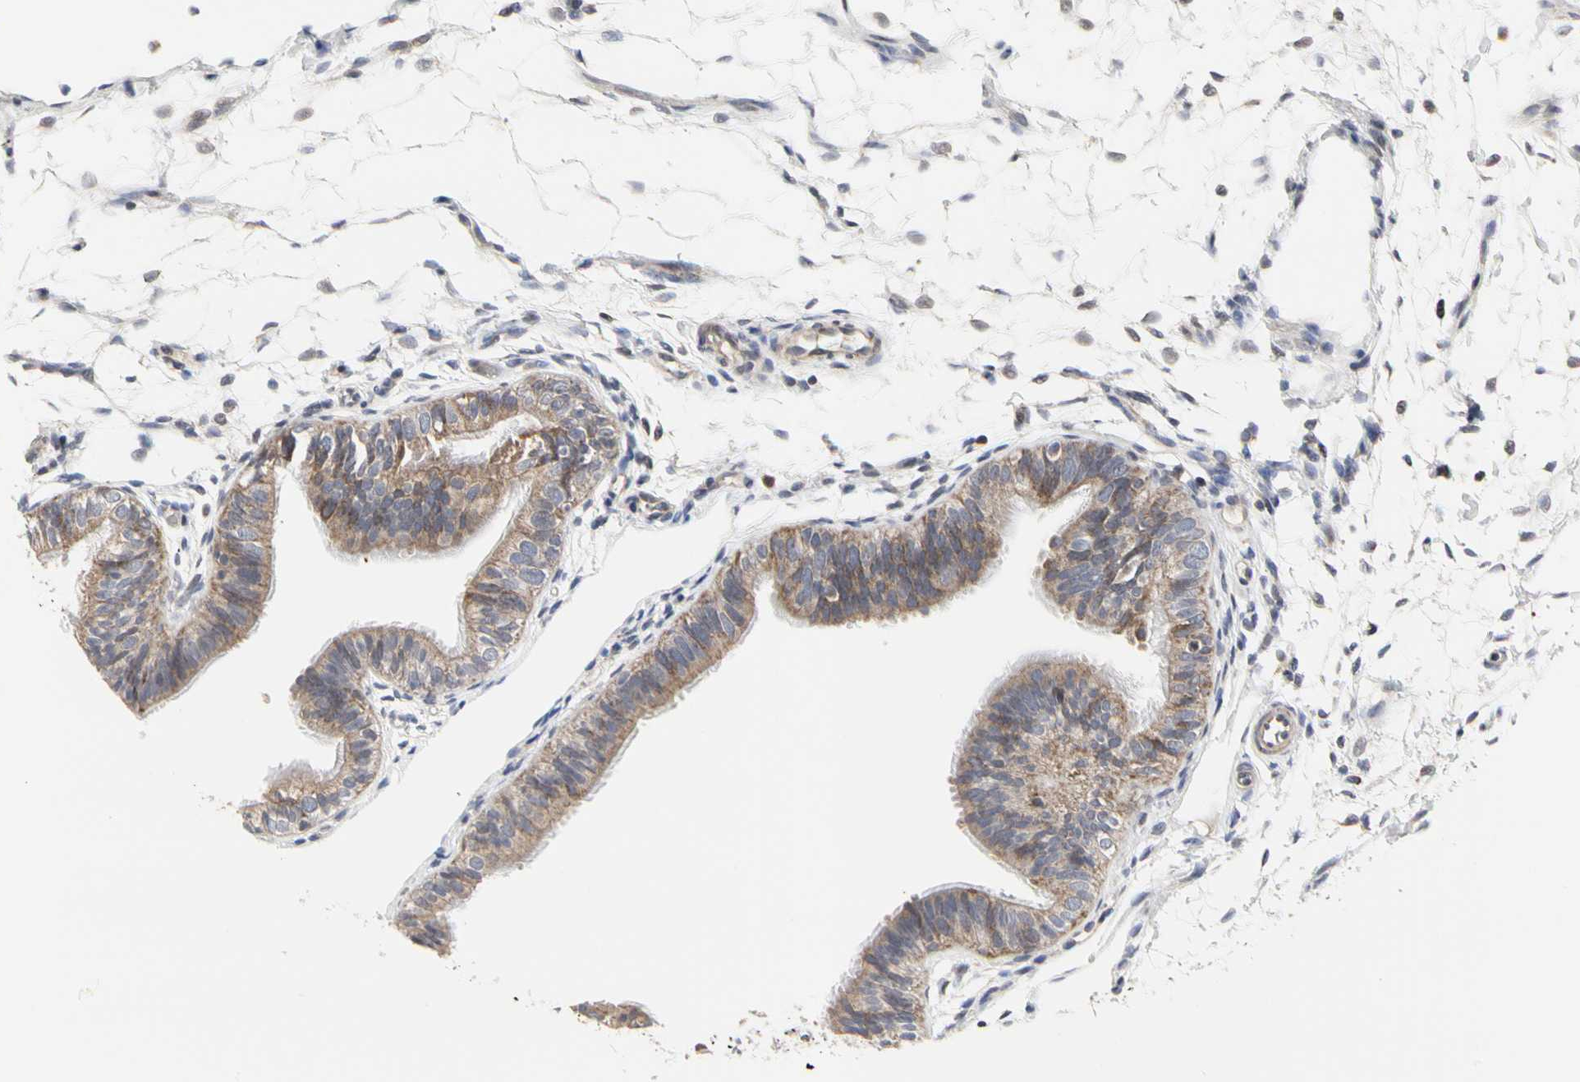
{"staining": {"intensity": "moderate", "quantity": ">75%", "location": "cytoplasmic/membranous"}, "tissue": "fallopian tube", "cell_type": "Glandular cells", "image_type": "normal", "snomed": [{"axis": "morphology", "description": "Normal tissue, NOS"}, {"axis": "morphology", "description": "Dermoid, NOS"}, {"axis": "topography", "description": "Fallopian tube"}], "caption": "This image reveals immunohistochemistry (IHC) staining of normal human fallopian tube, with medium moderate cytoplasmic/membranous positivity in about >75% of glandular cells.", "gene": "TSKU", "patient": {"sex": "female", "age": 33}}